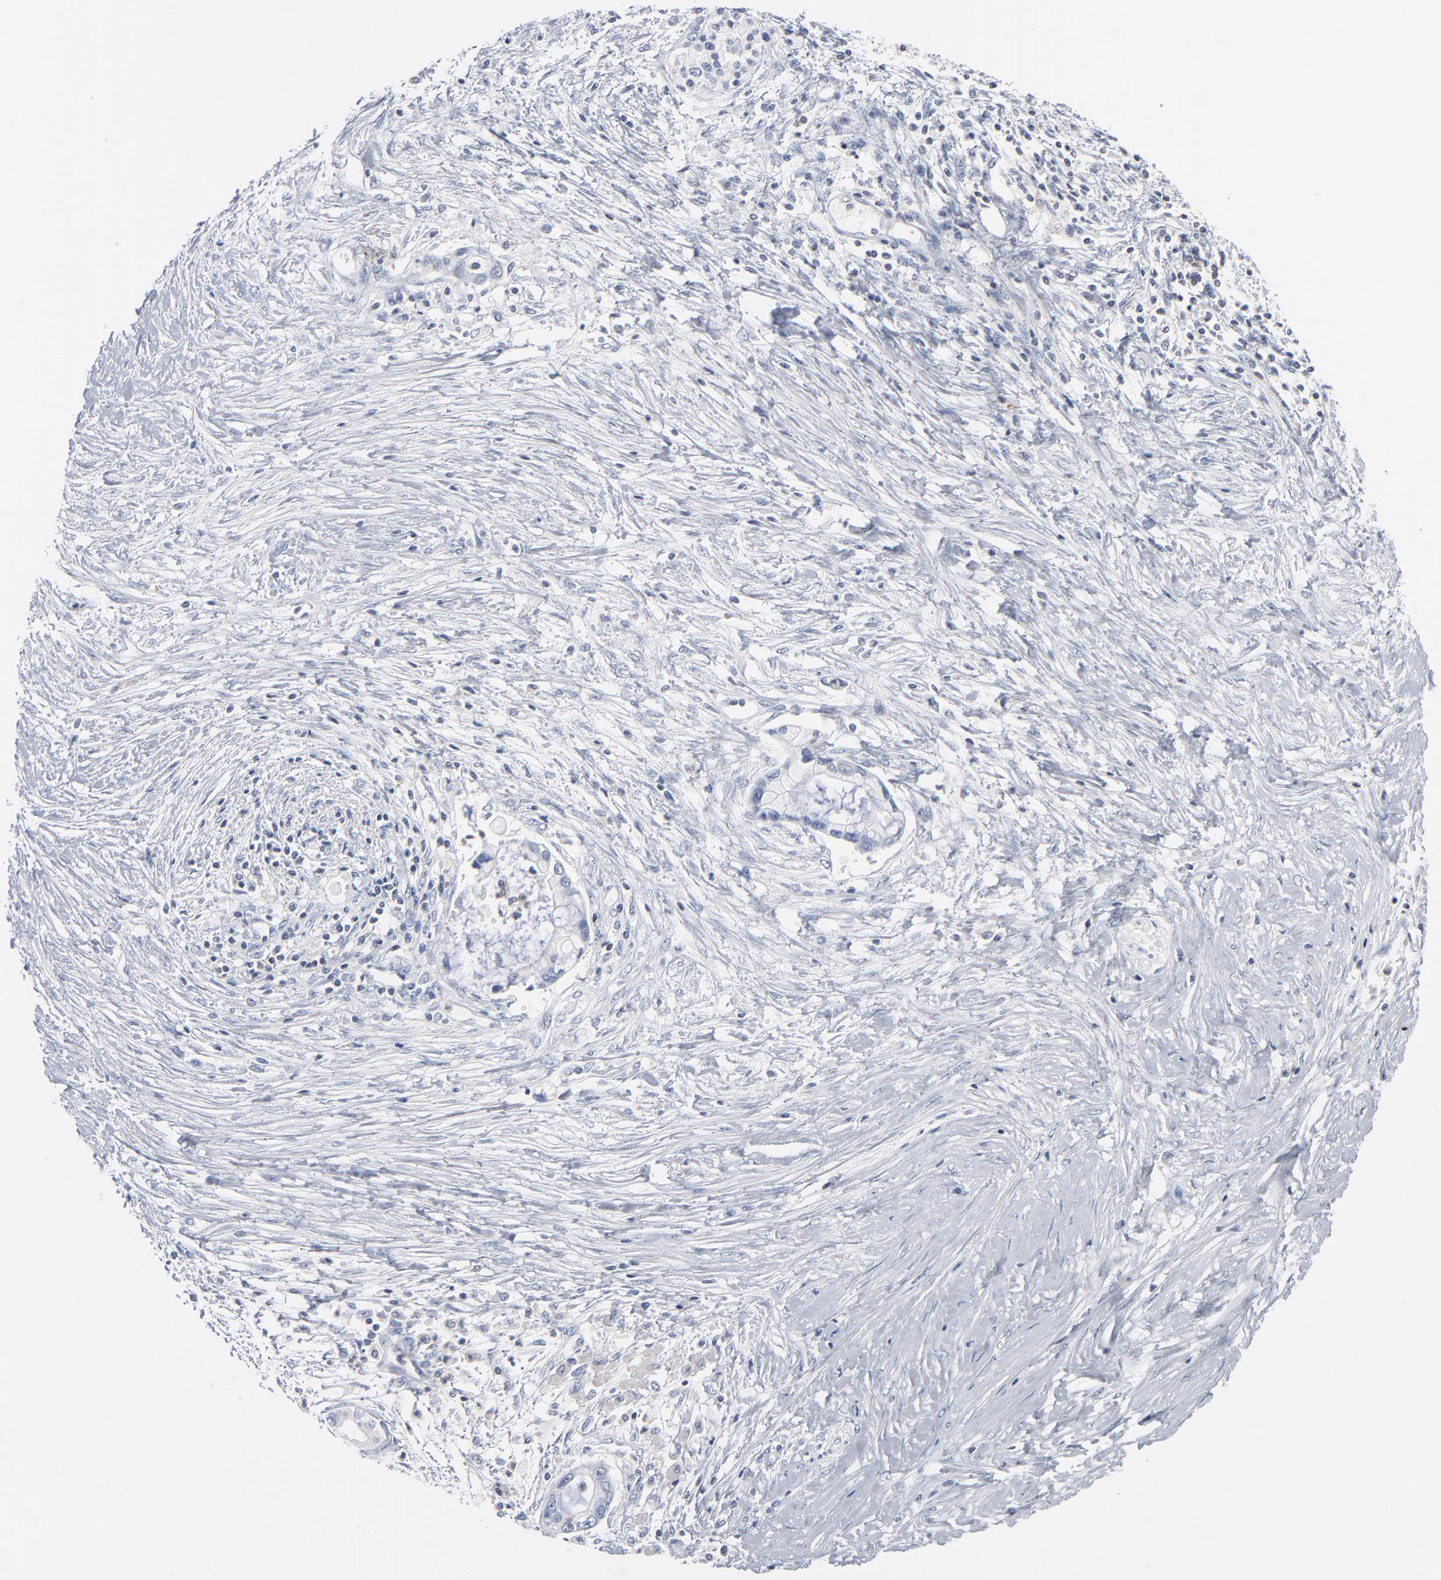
{"staining": {"intensity": "negative", "quantity": "none", "location": "none"}, "tissue": "pancreatic cancer", "cell_type": "Tumor cells", "image_type": "cancer", "snomed": [{"axis": "morphology", "description": "Adenocarcinoma, NOS"}, {"axis": "topography", "description": "Pancreas"}], "caption": "This is a image of immunohistochemistry staining of adenocarcinoma (pancreatic), which shows no expression in tumor cells.", "gene": "PTK2B", "patient": {"sex": "female", "age": 59}}